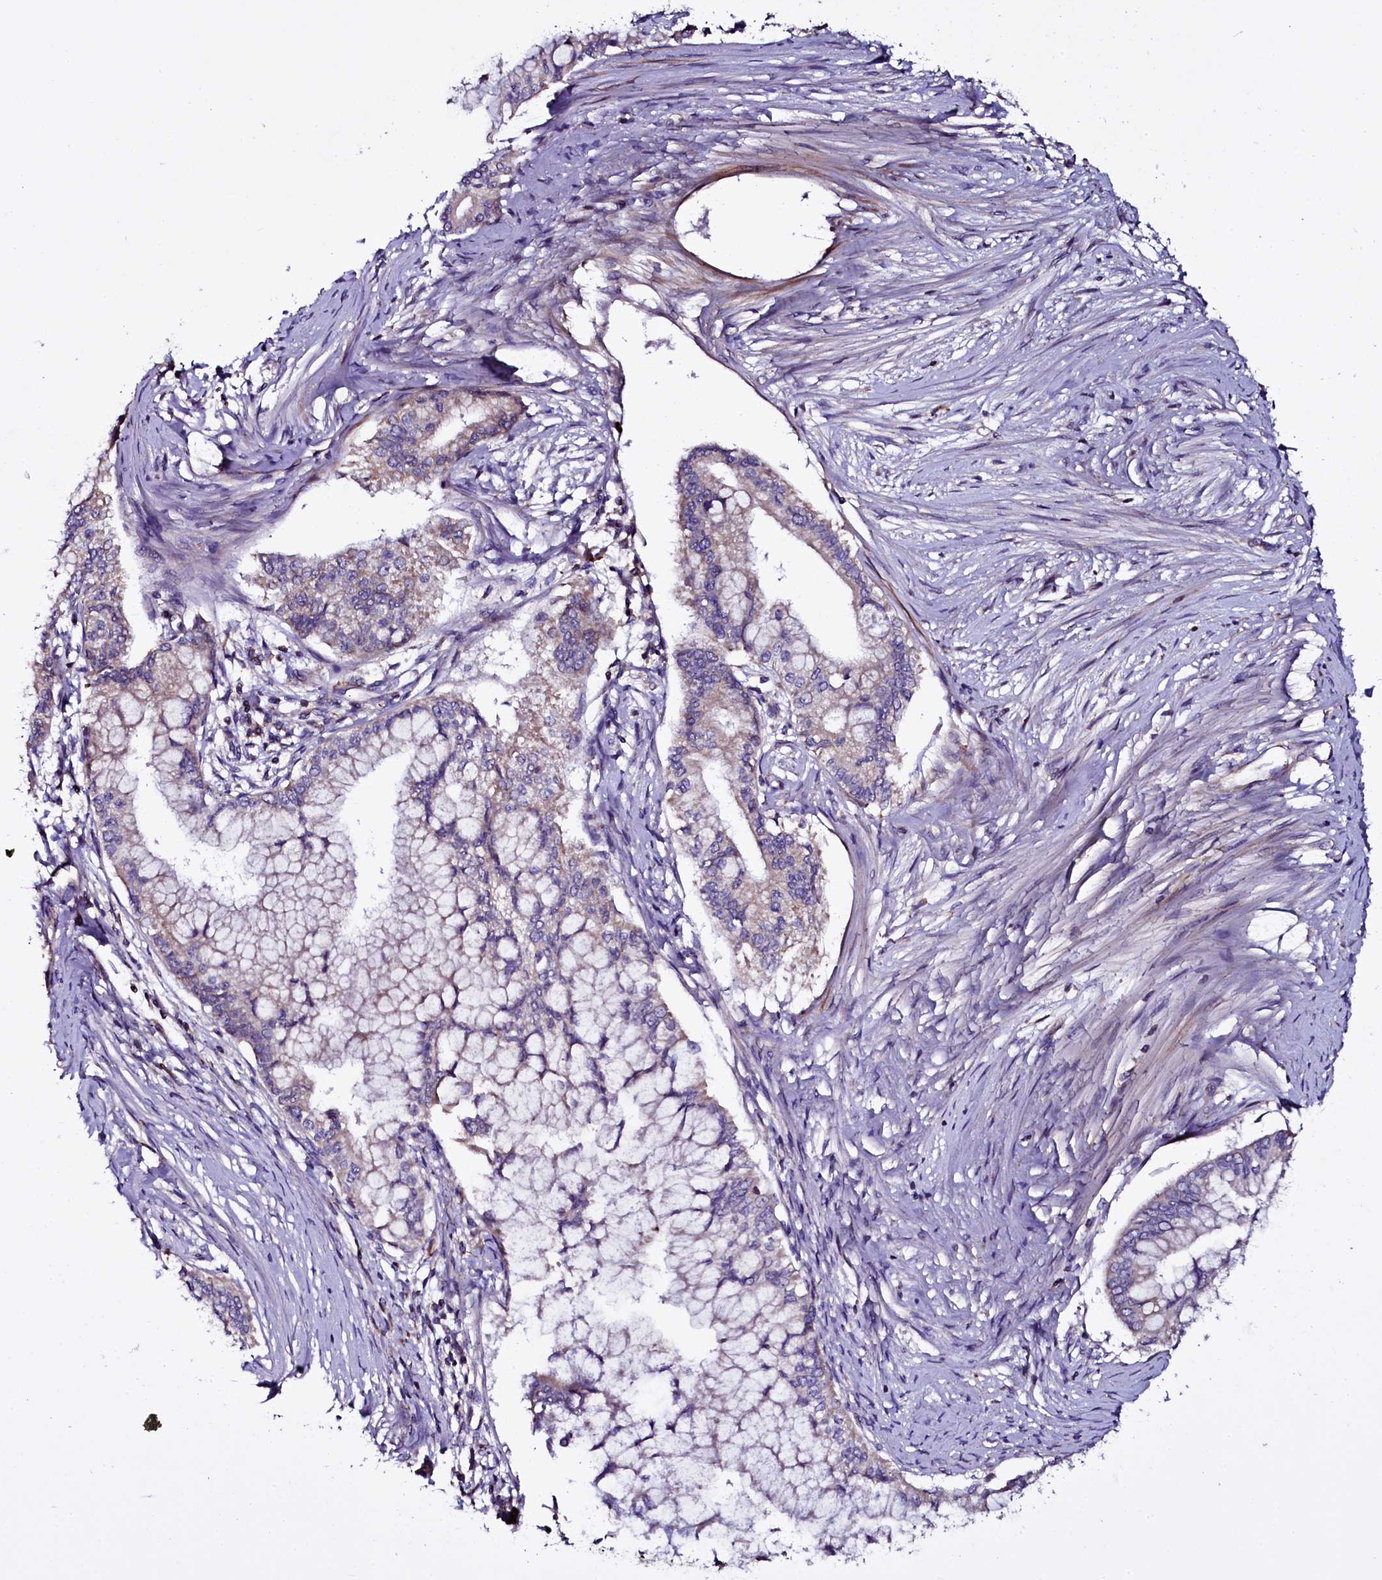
{"staining": {"intensity": "weak", "quantity": "<25%", "location": "cytoplasmic/membranous"}, "tissue": "pancreatic cancer", "cell_type": "Tumor cells", "image_type": "cancer", "snomed": [{"axis": "morphology", "description": "Adenocarcinoma, NOS"}, {"axis": "topography", "description": "Pancreas"}], "caption": "IHC histopathology image of neoplastic tissue: pancreatic adenocarcinoma stained with DAB exhibits no significant protein positivity in tumor cells.", "gene": "NAA80", "patient": {"sex": "male", "age": 46}}